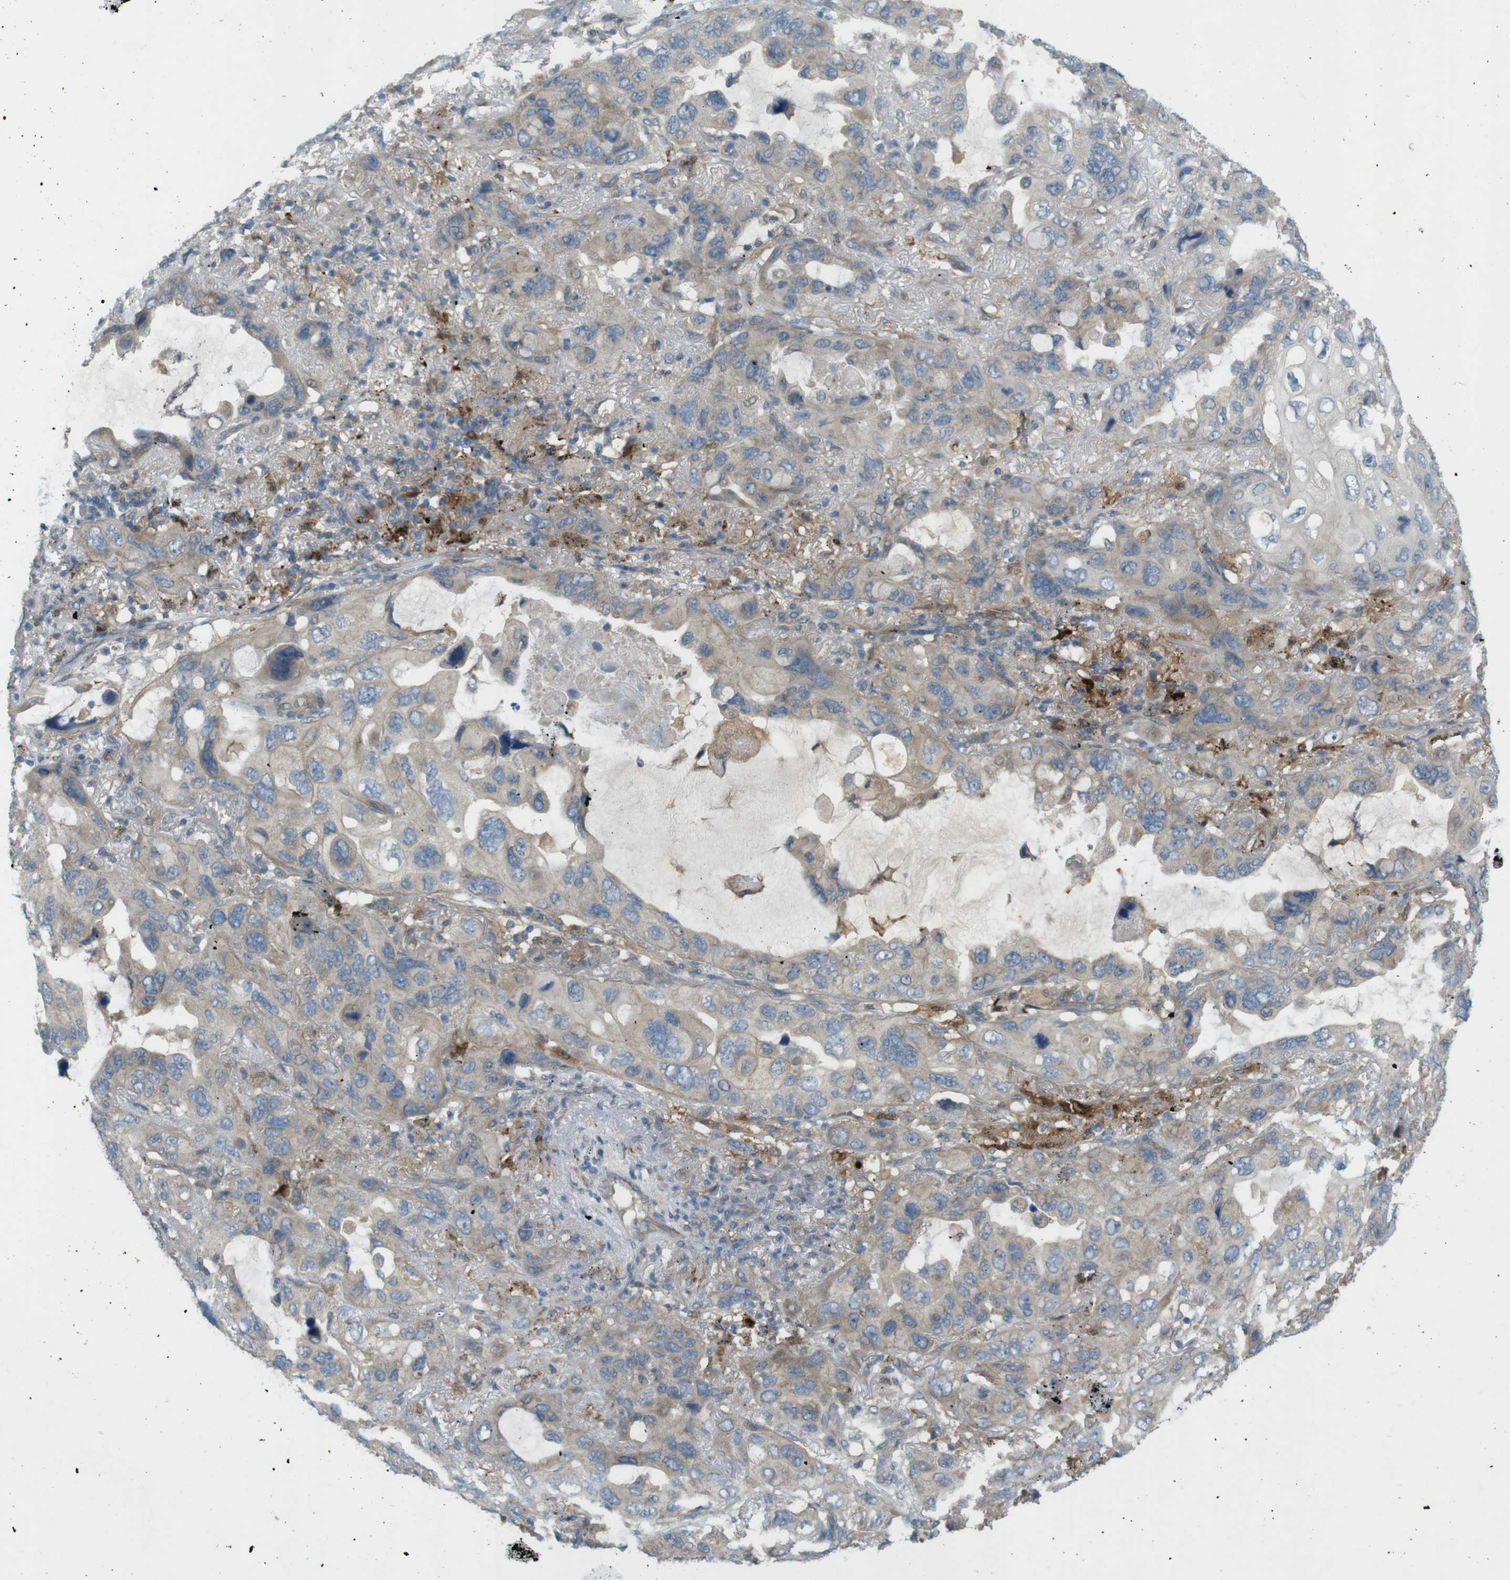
{"staining": {"intensity": "weak", "quantity": ">75%", "location": "cytoplasmic/membranous"}, "tissue": "lung cancer", "cell_type": "Tumor cells", "image_type": "cancer", "snomed": [{"axis": "morphology", "description": "Squamous cell carcinoma, NOS"}, {"axis": "topography", "description": "Lung"}], "caption": "Protein staining demonstrates weak cytoplasmic/membranous expression in about >75% of tumor cells in lung squamous cell carcinoma.", "gene": "TMEM41B", "patient": {"sex": "female", "age": 73}}